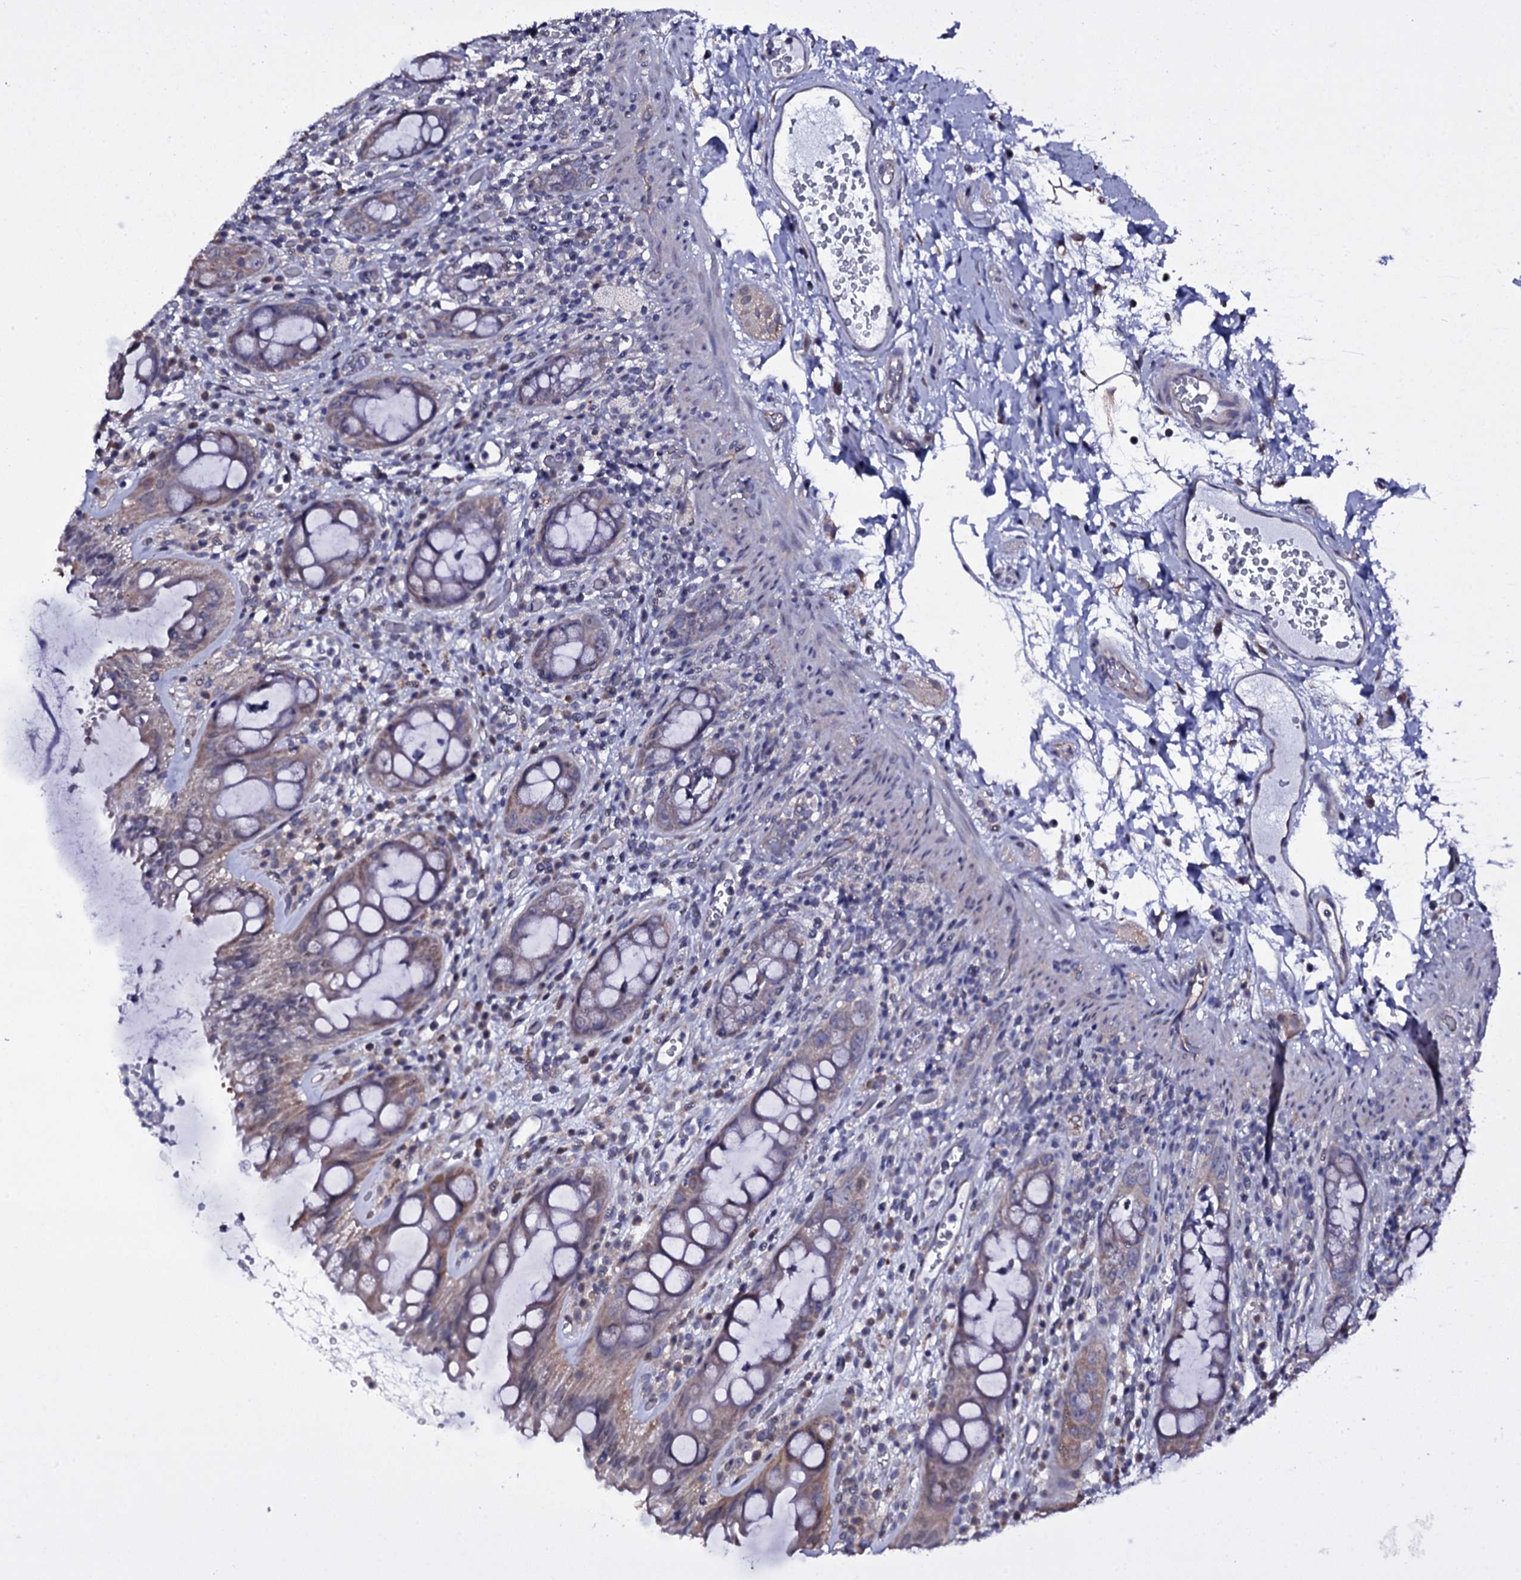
{"staining": {"intensity": "weak", "quantity": "<25%", "location": "cytoplasmic/membranous"}, "tissue": "rectum", "cell_type": "Glandular cells", "image_type": "normal", "snomed": [{"axis": "morphology", "description": "Normal tissue, NOS"}, {"axis": "topography", "description": "Rectum"}], "caption": "This micrograph is of benign rectum stained with immunohistochemistry to label a protein in brown with the nuclei are counter-stained blue. There is no positivity in glandular cells.", "gene": "GAREM1", "patient": {"sex": "female", "age": 57}}